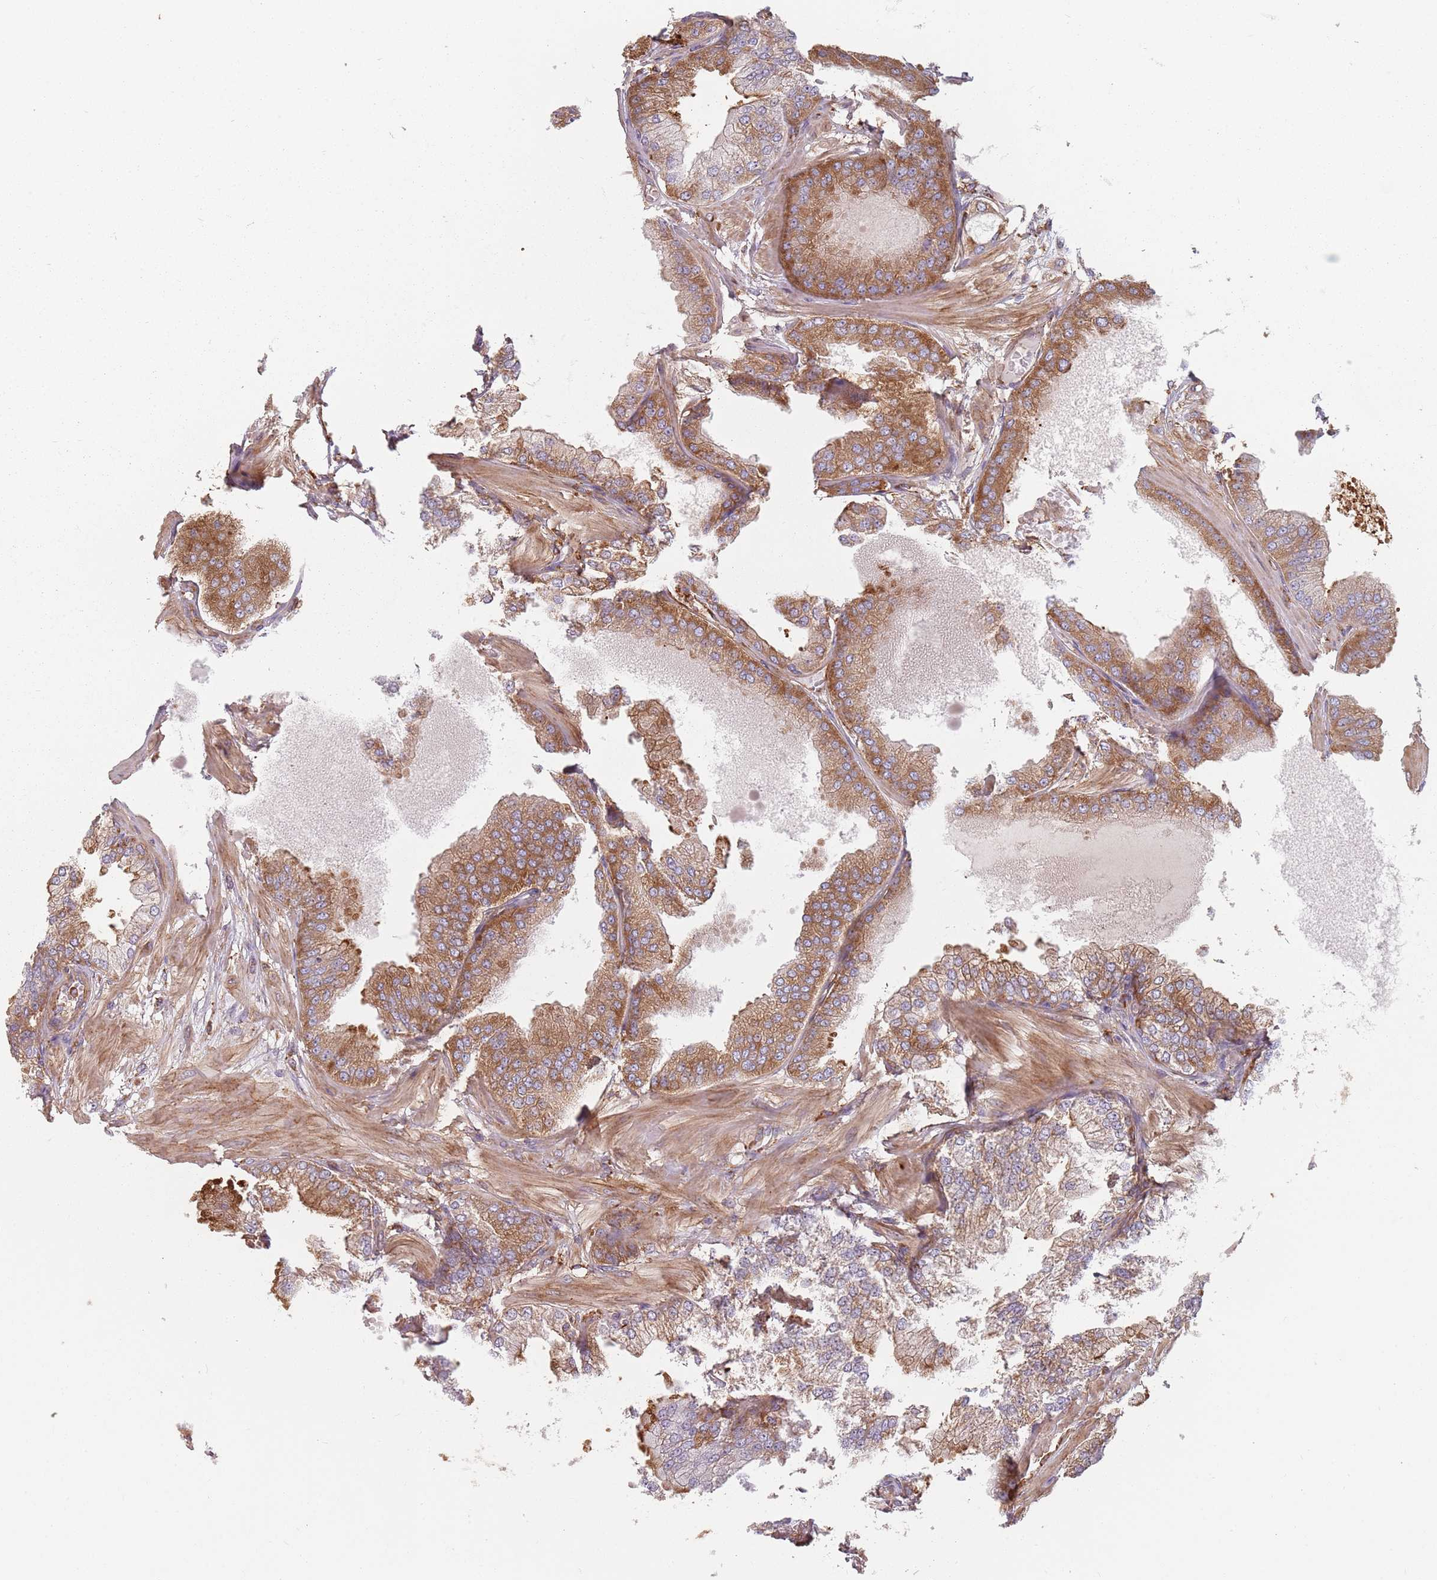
{"staining": {"intensity": "moderate", "quantity": ">75%", "location": "cytoplasmic/membranous"}, "tissue": "prostate cancer", "cell_type": "Tumor cells", "image_type": "cancer", "snomed": [{"axis": "morphology", "description": "Adenocarcinoma, Low grade"}, {"axis": "topography", "description": "Prostate"}], "caption": "Moderate cytoplasmic/membranous positivity for a protein is present in about >75% of tumor cells of prostate cancer (adenocarcinoma (low-grade)) using immunohistochemistry (IHC).", "gene": "TPD52L2", "patient": {"sex": "male", "age": 55}}